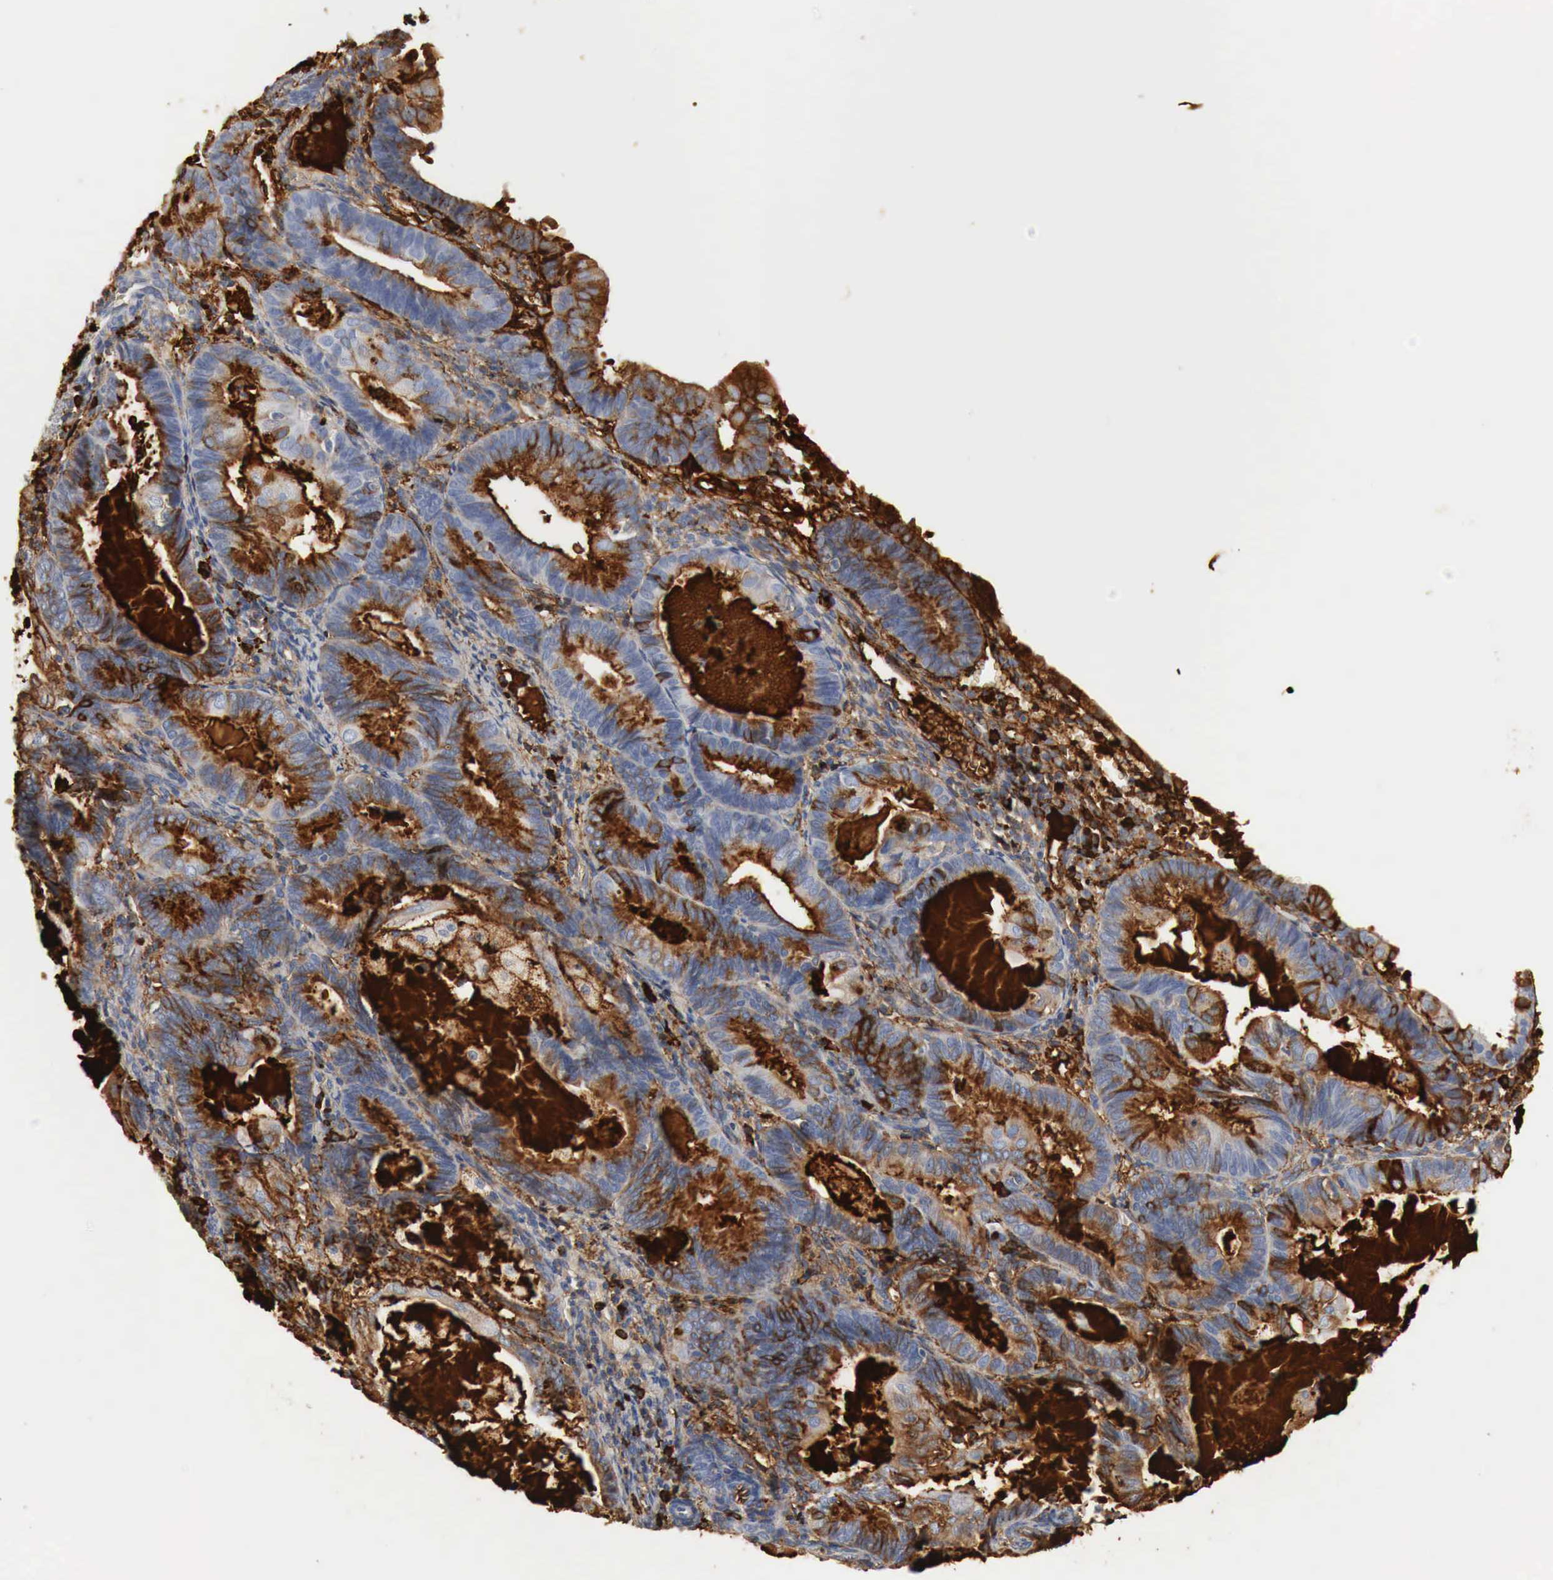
{"staining": {"intensity": "moderate", "quantity": "25%-75%", "location": "cytoplasmic/membranous"}, "tissue": "endometrial cancer", "cell_type": "Tumor cells", "image_type": "cancer", "snomed": [{"axis": "morphology", "description": "Adenocarcinoma, NOS"}, {"axis": "topography", "description": "Endometrium"}], "caption": "High-magnification brightfield microscopy of endometrial adenocarcinoma stained with DAB (3,3'-diaminobenzidine) (brown) and counterstained with hematoxylin (blue). tumor cells exhibit moderate cytoplasmic/membranous staining is present in about25%-75% of cells.", "gene": "IGLC3", "patient": {"sex": "female", "age": 63}}